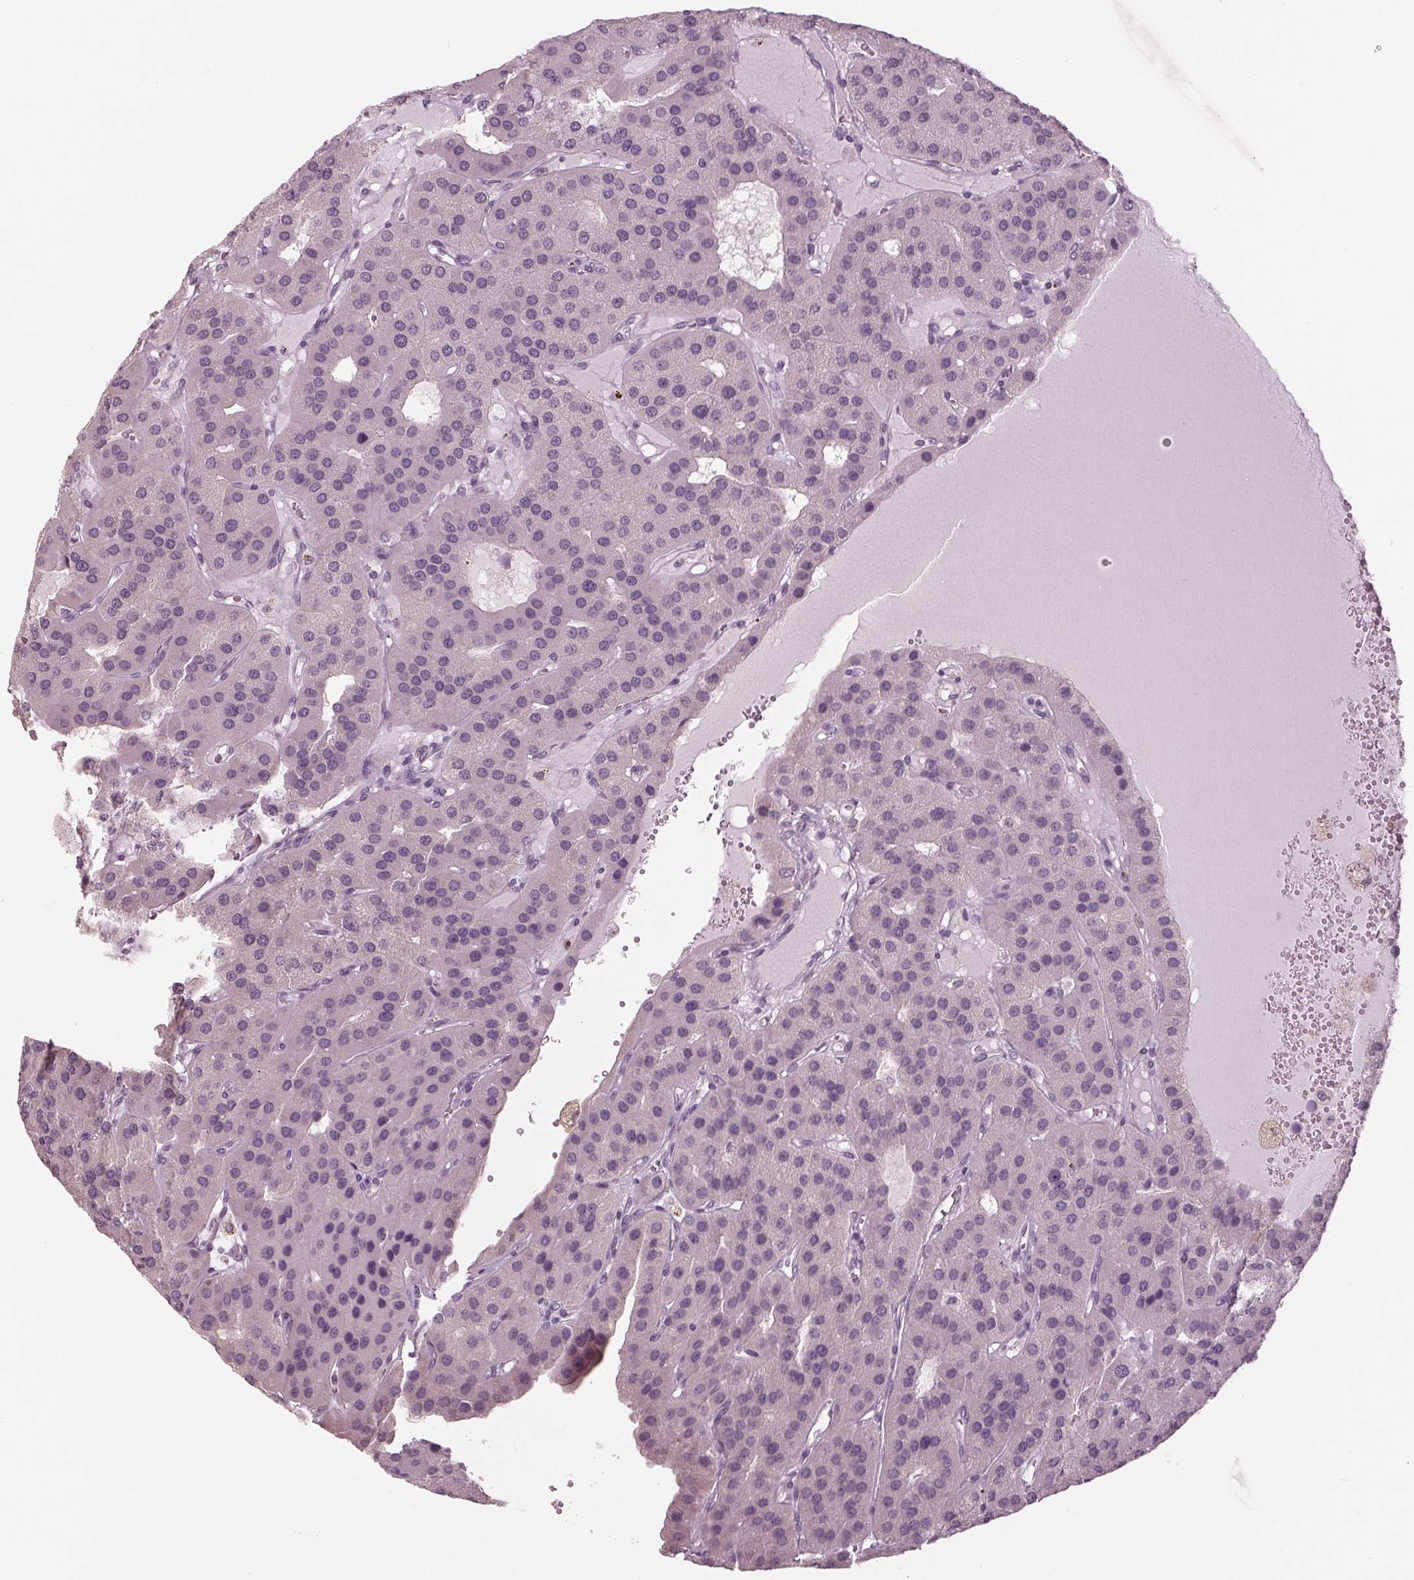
{"staining": {"intensity": "negative", "quantity": "none", "location": "none"}, "tissue": "parathyroid gland", "cell_type": "Glandular cells", "image_type": "normal", "snomed": [{"axis": "morphology", "description": "Normal tissue, NOS"}, {"axis": "morphology", "description": "Adenoma, NOS"}, {"axis": "topography", "description": "Parathyroid gland"}], "caption": "DAB immunohistochemical staining of normal human parathyroid gland exhibits no significant expression in glandular cells.", "gene": "TNNC2", "patient": {"sex": "female", "age": 86}}